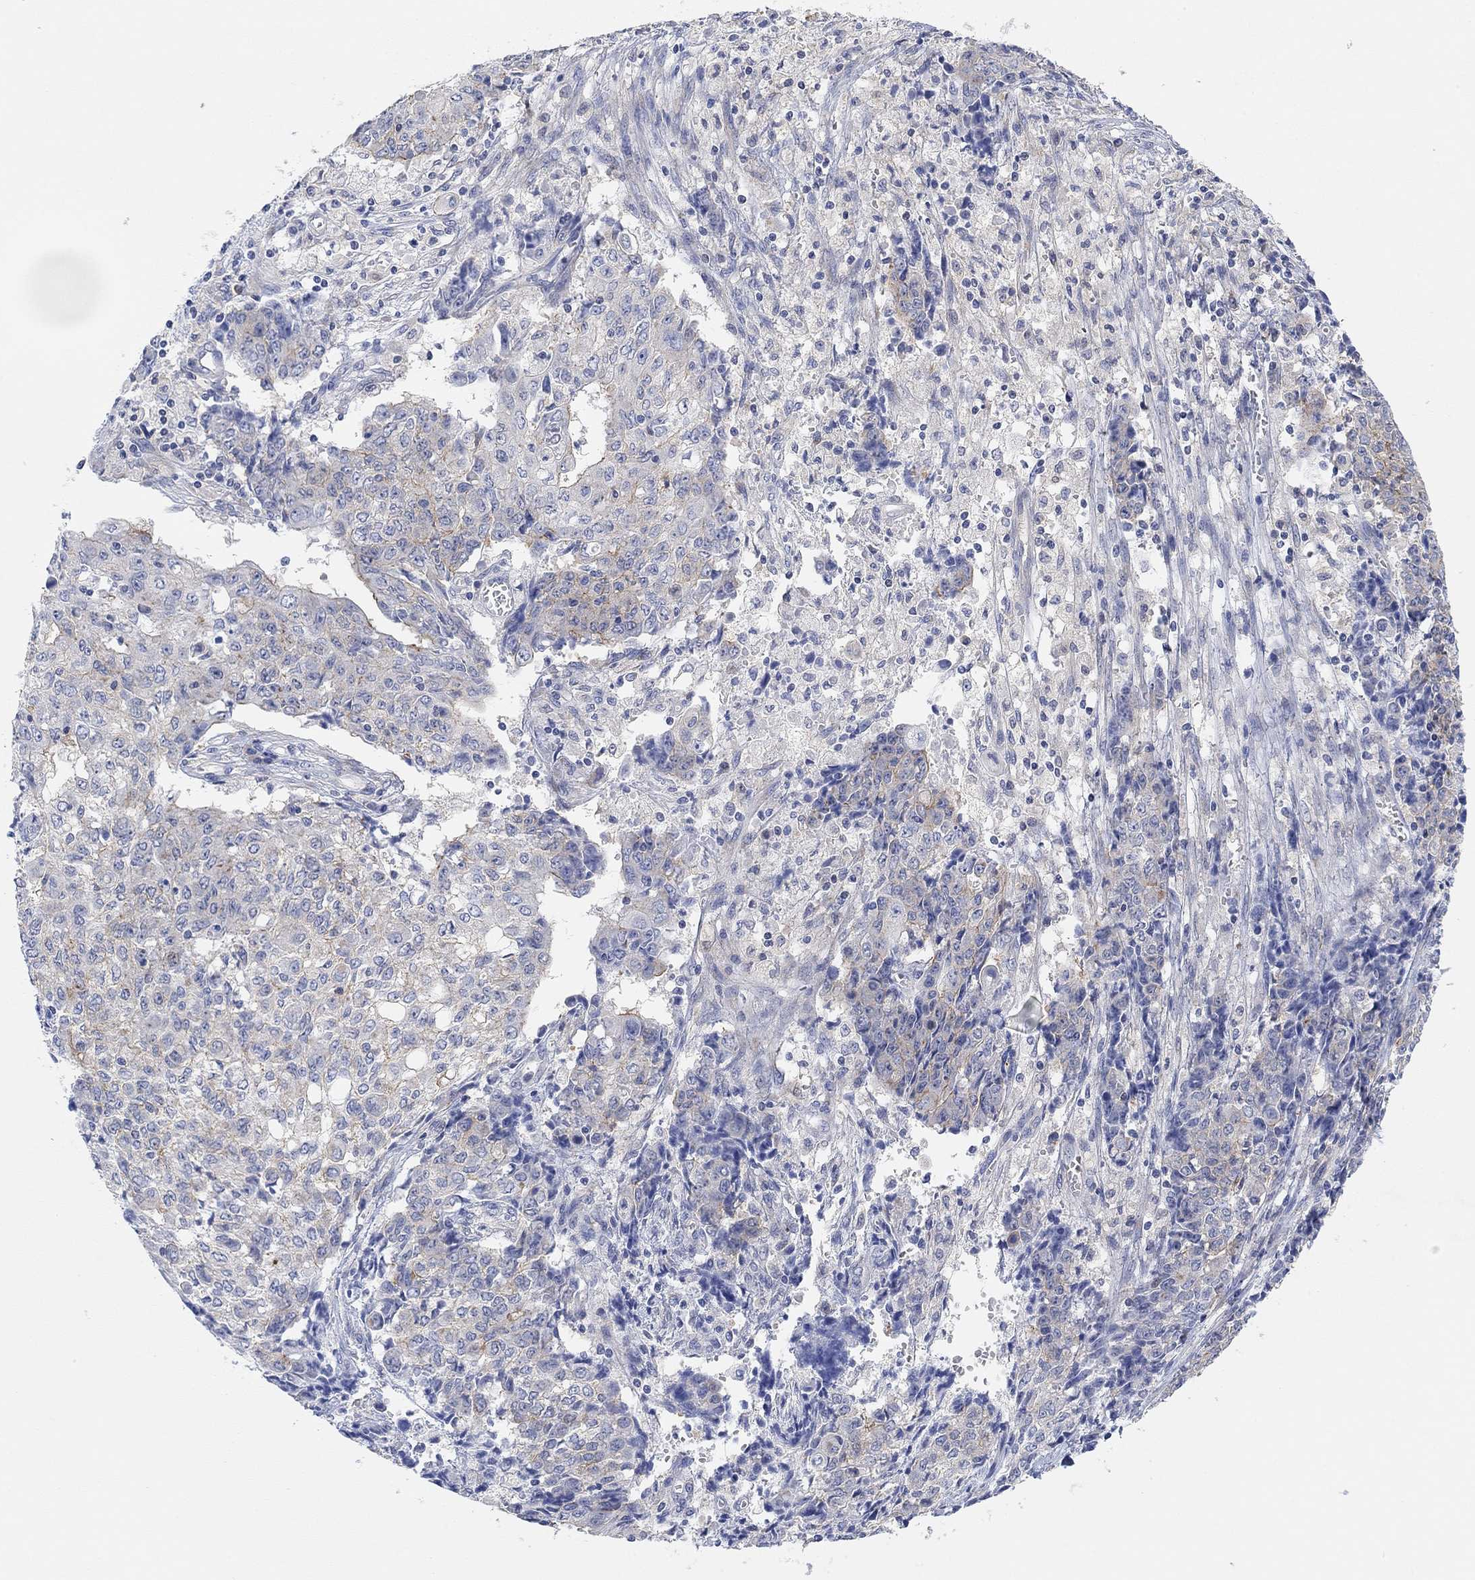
{"staining": {"intensity": "weak", "quantity": "<25%", "location": "cytoplasmic/membranous"}, "tissue": "ovarian cancer", "cell_type": "Tumor cells", "image_type": "cancer", "snomed": [{"axis": "morphology", "description": "Carcinoma, endometroid"}, {"axis": "topography", "description": "Ovary"}], "caption": "This is an immunohistochemistry (IHC) histopathology image of human ovarian cancer (endometroid carcinoma). There is no positivity in tumor cells.", "gene": "RGS1", "patient": {"sex": "female", "age": 42}}